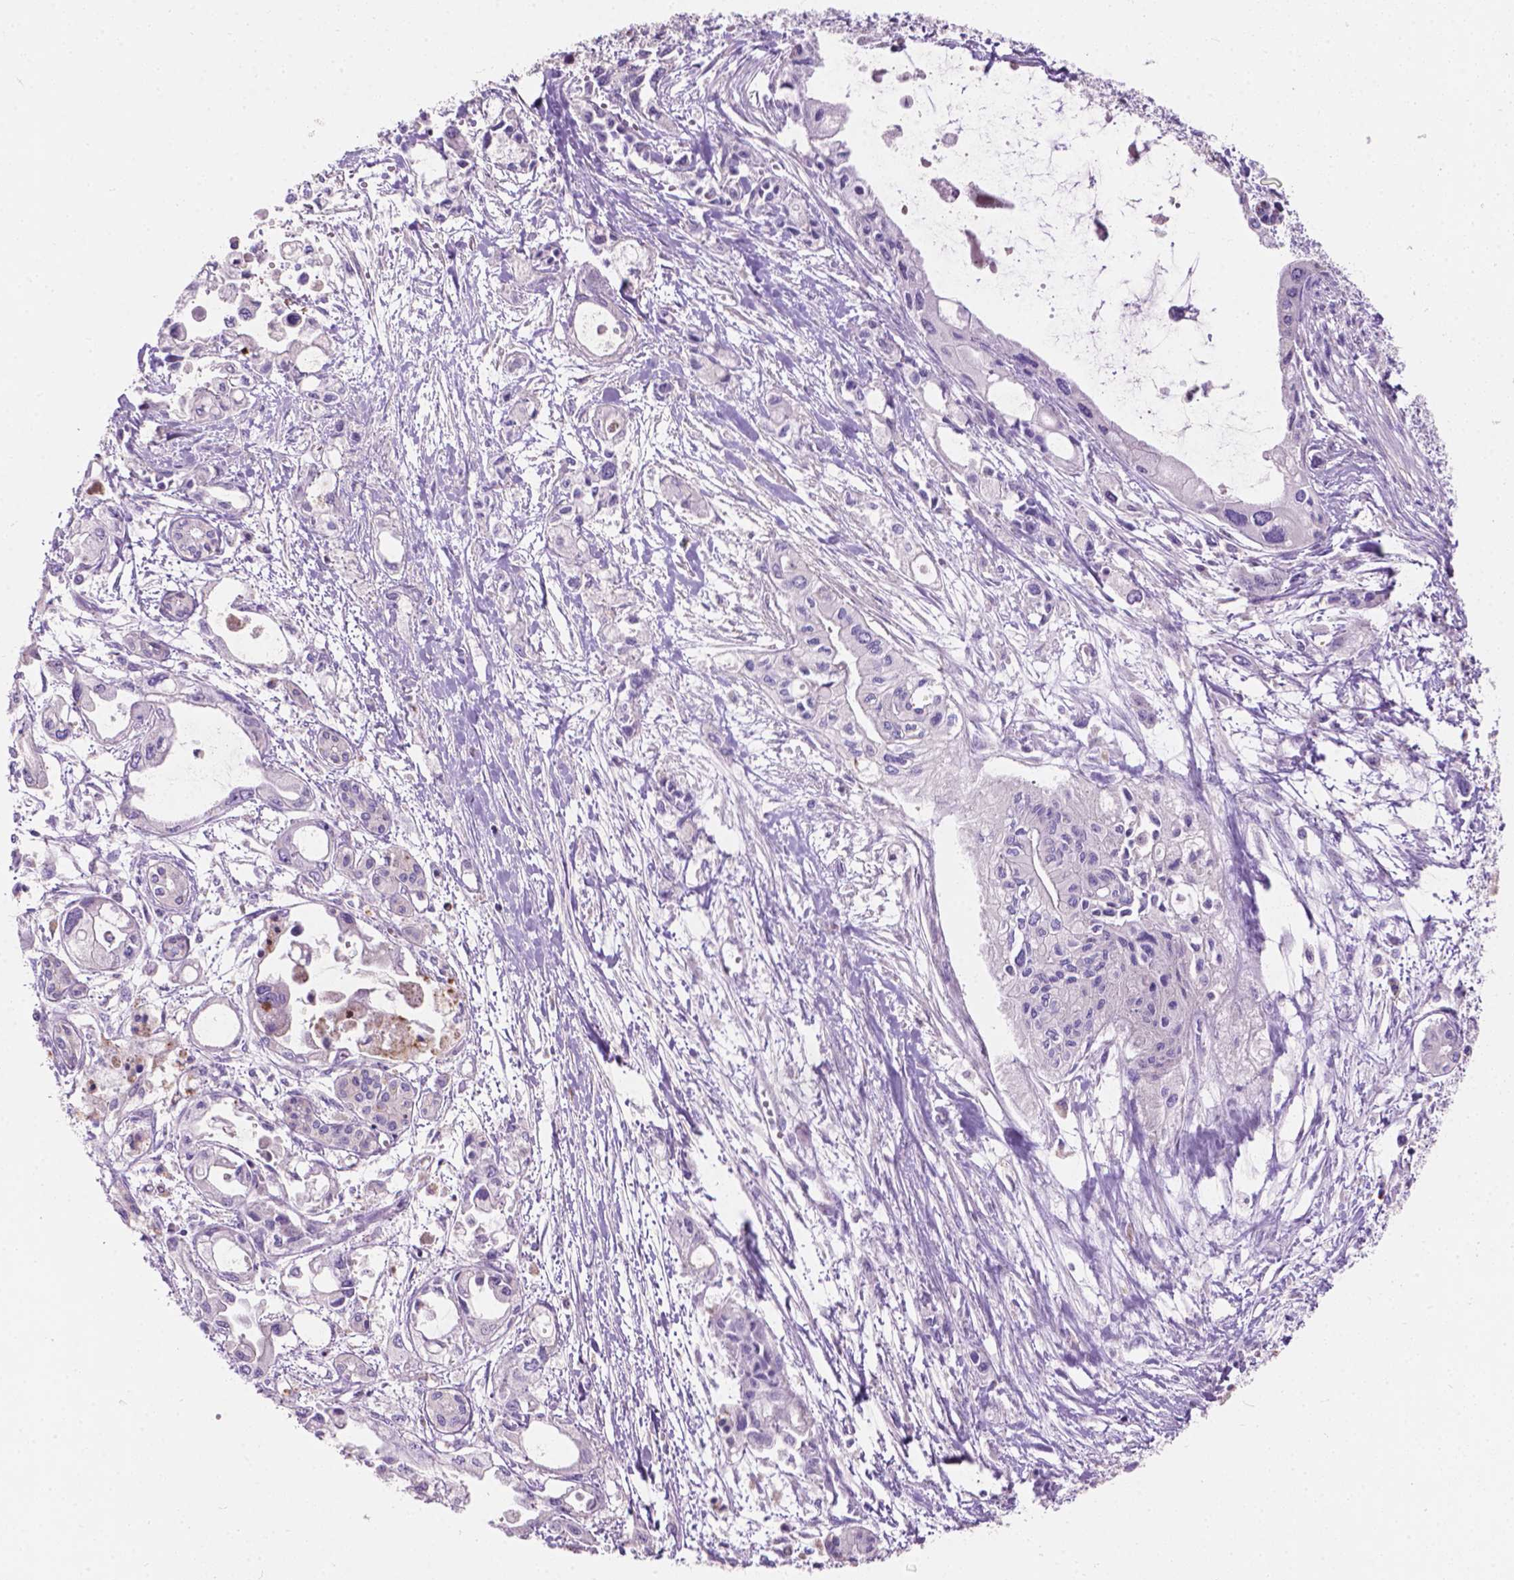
{"staining": {"intensity": "negative", "quantity": "none", "location": "none"}, "tissue": "pancreatic cancer", "cell_type": "Tumor cells", "image_type": "cancer", "snomed": [{"axis": "morphology", "description": "Adenocarcinoma, NOS"}, {"axis": "topography", "description": "Pancreas"}], "caption": "An IHC image of pancreatic cancer (adenocarcinoma) is shown. There is no staining in tumor cells of pancreatic cancer (adenocarcinoma). (DAB (3,3'-diaminobenzidine) immunohistochemistry with hematoxylin counter stain).", "gene": "NOXO1", "patient": {"sex": "female", "age": 61}}